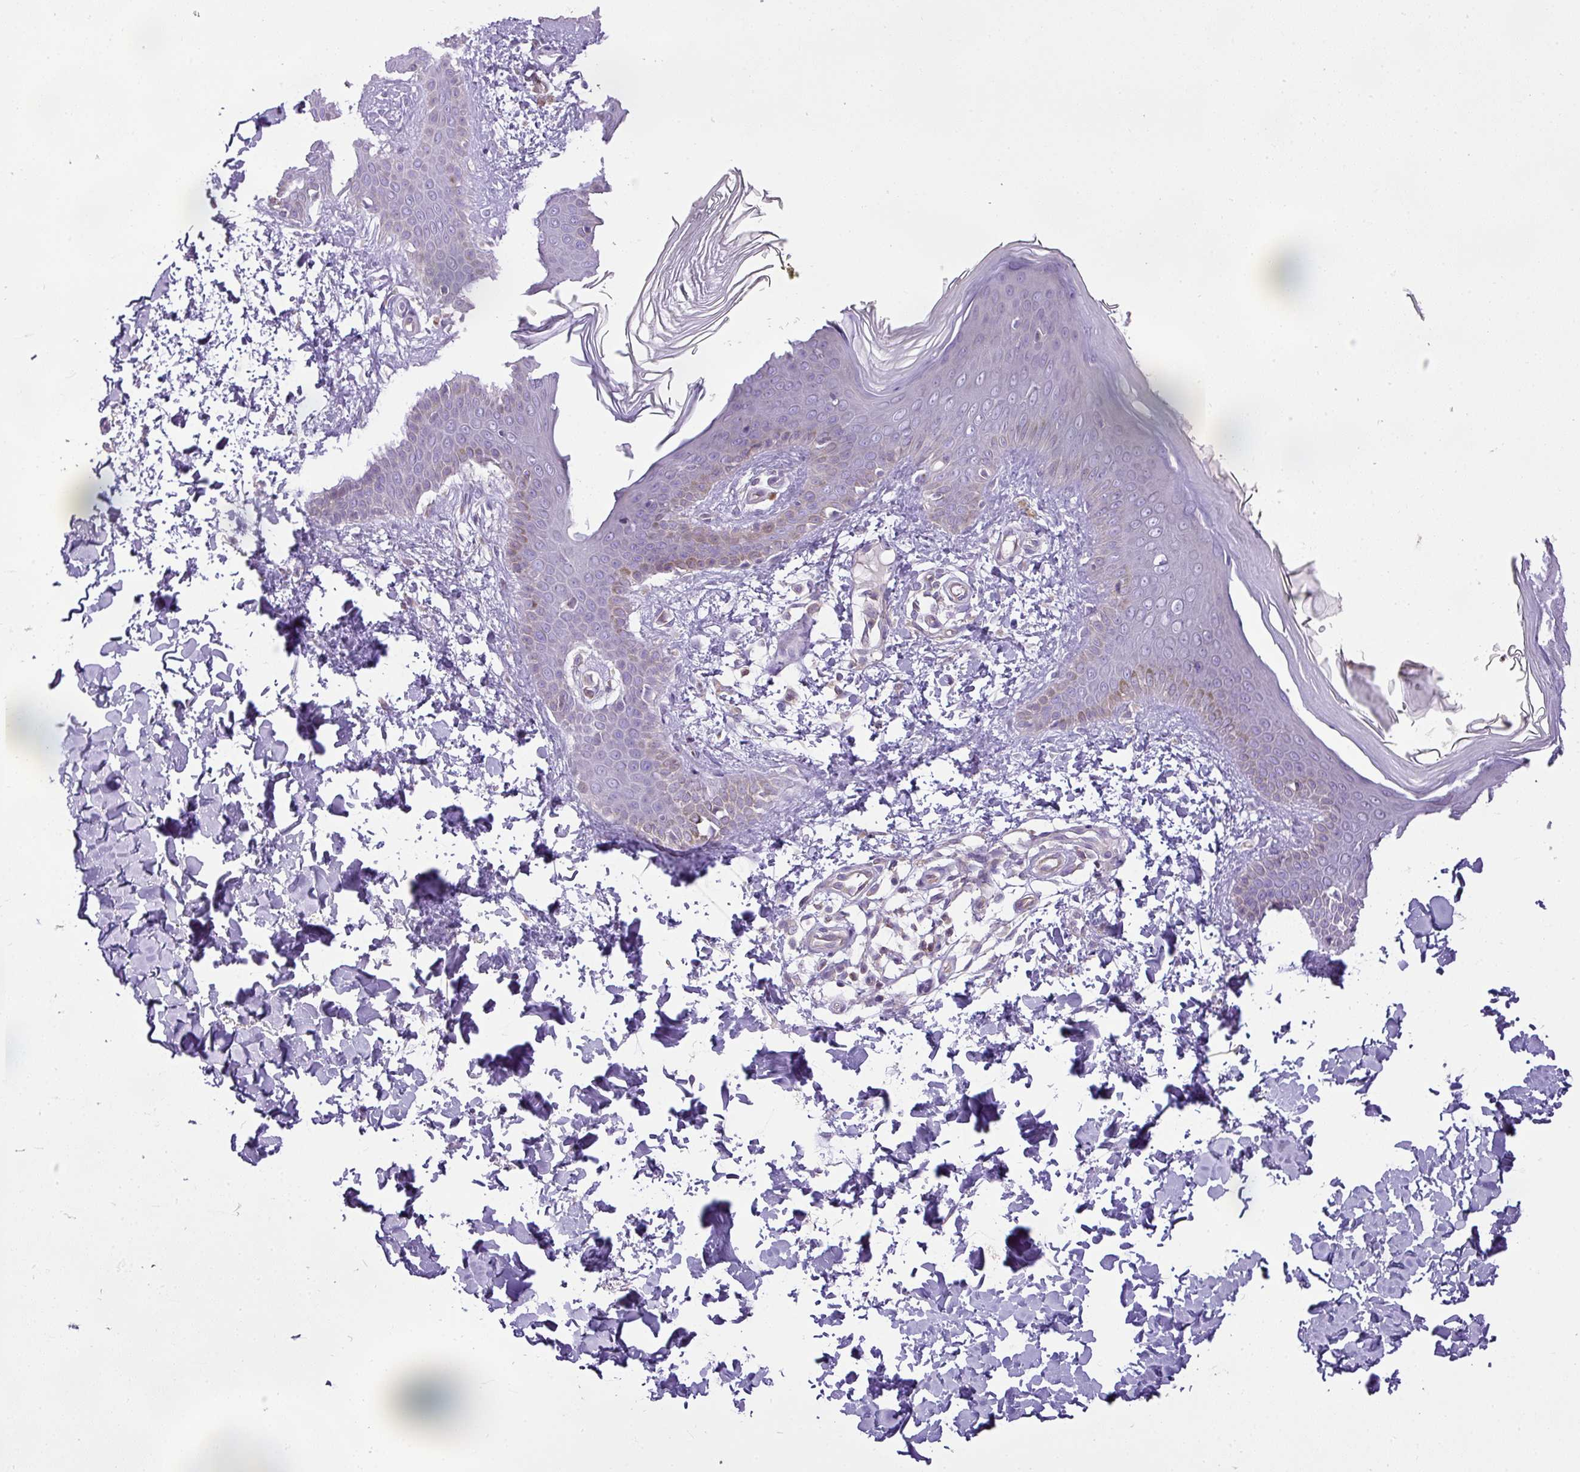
{"staining": {"intensity": "negative", "quantity": "none", "location": "none"}, "tissue": "skin", "cell_type": "Fibroblasts", "image_type": "normal", "snomed": [{"axis": "morphology", "description": "Normal tissue, NOS"}, {"axis": "topography", "description": "Skin"}], "caption": "A high-resolution micrograph shows immunohistochemistry staining of benign skin, which reveals no significant staining in fibroblasts. Nuclei are stained in blue.", "gene": "HOXC13", "patient": {"sex": "male", "age": 36}}